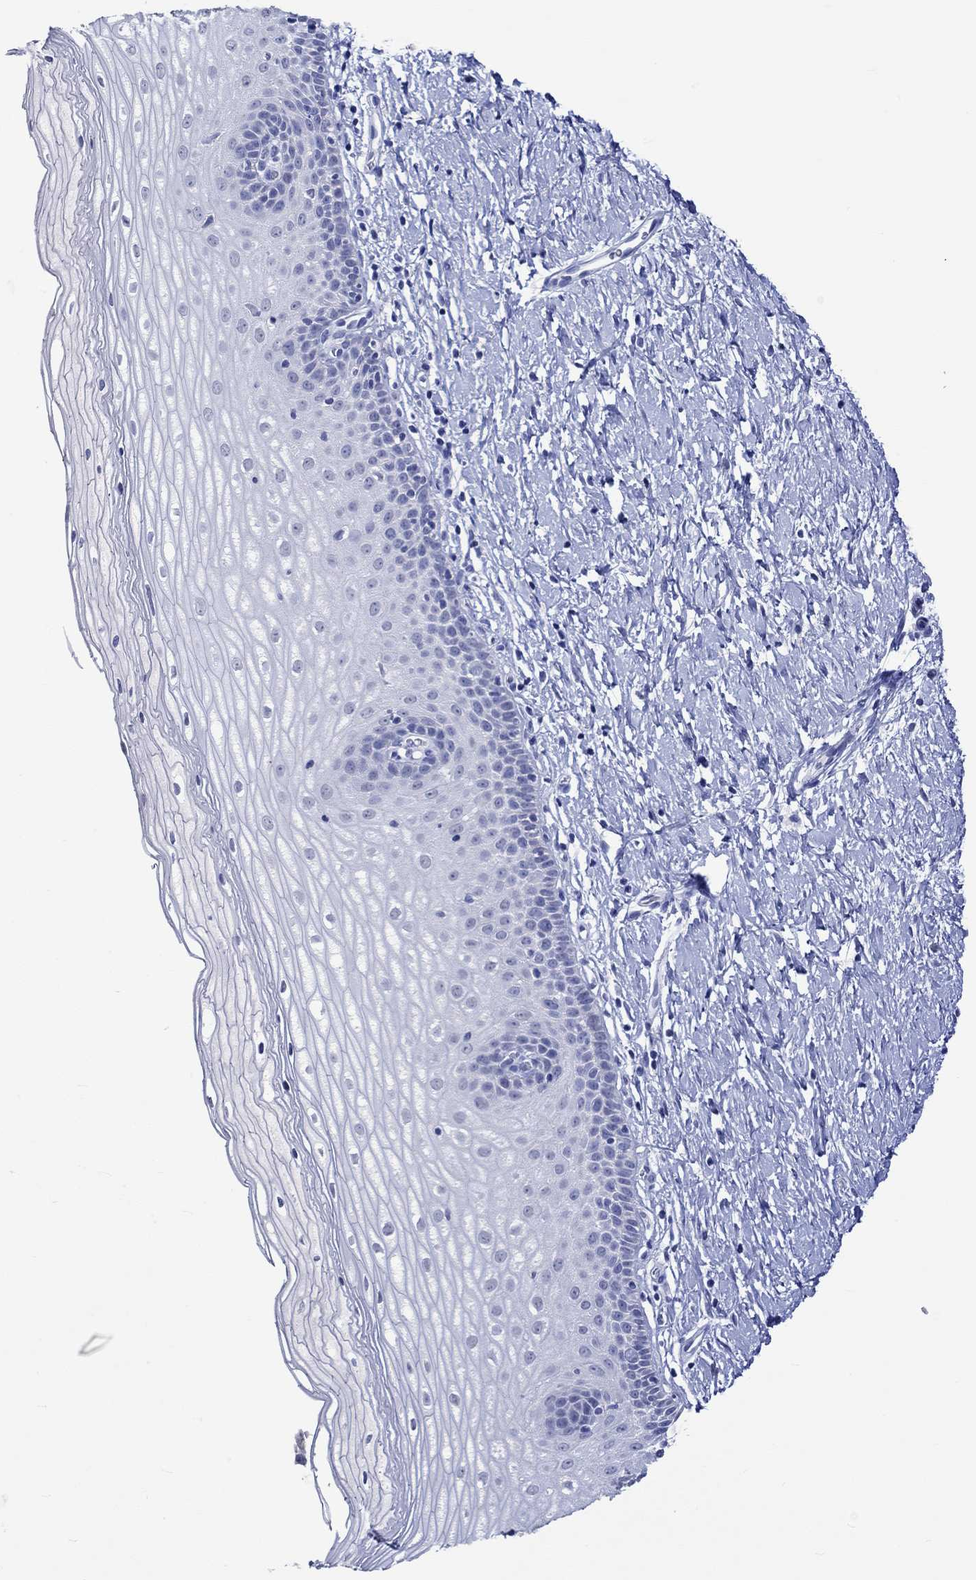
{"staining": {"intensity": "negative", "quantity": "none", "location": "none"}, "tissue": "cervix", "cell_type": "Glandular cells", "image_type": "normal", "snomed": [{"axis": "morphology", "description": "Normal tissue, NOS"}, {"axis": "topography", "description": "Cervix"}], "caption": "This image is of unremarkable cervix stained with IHC to label a protein in brown with the nuclei are counter-stained blue. There is no expression in glandular cells. (DAB (3,3'-diaminobenzidine) IHC with hematoxylin counter stain).", "gene": "KLHL35", "patient": {"sex": "female", "age": 37}}